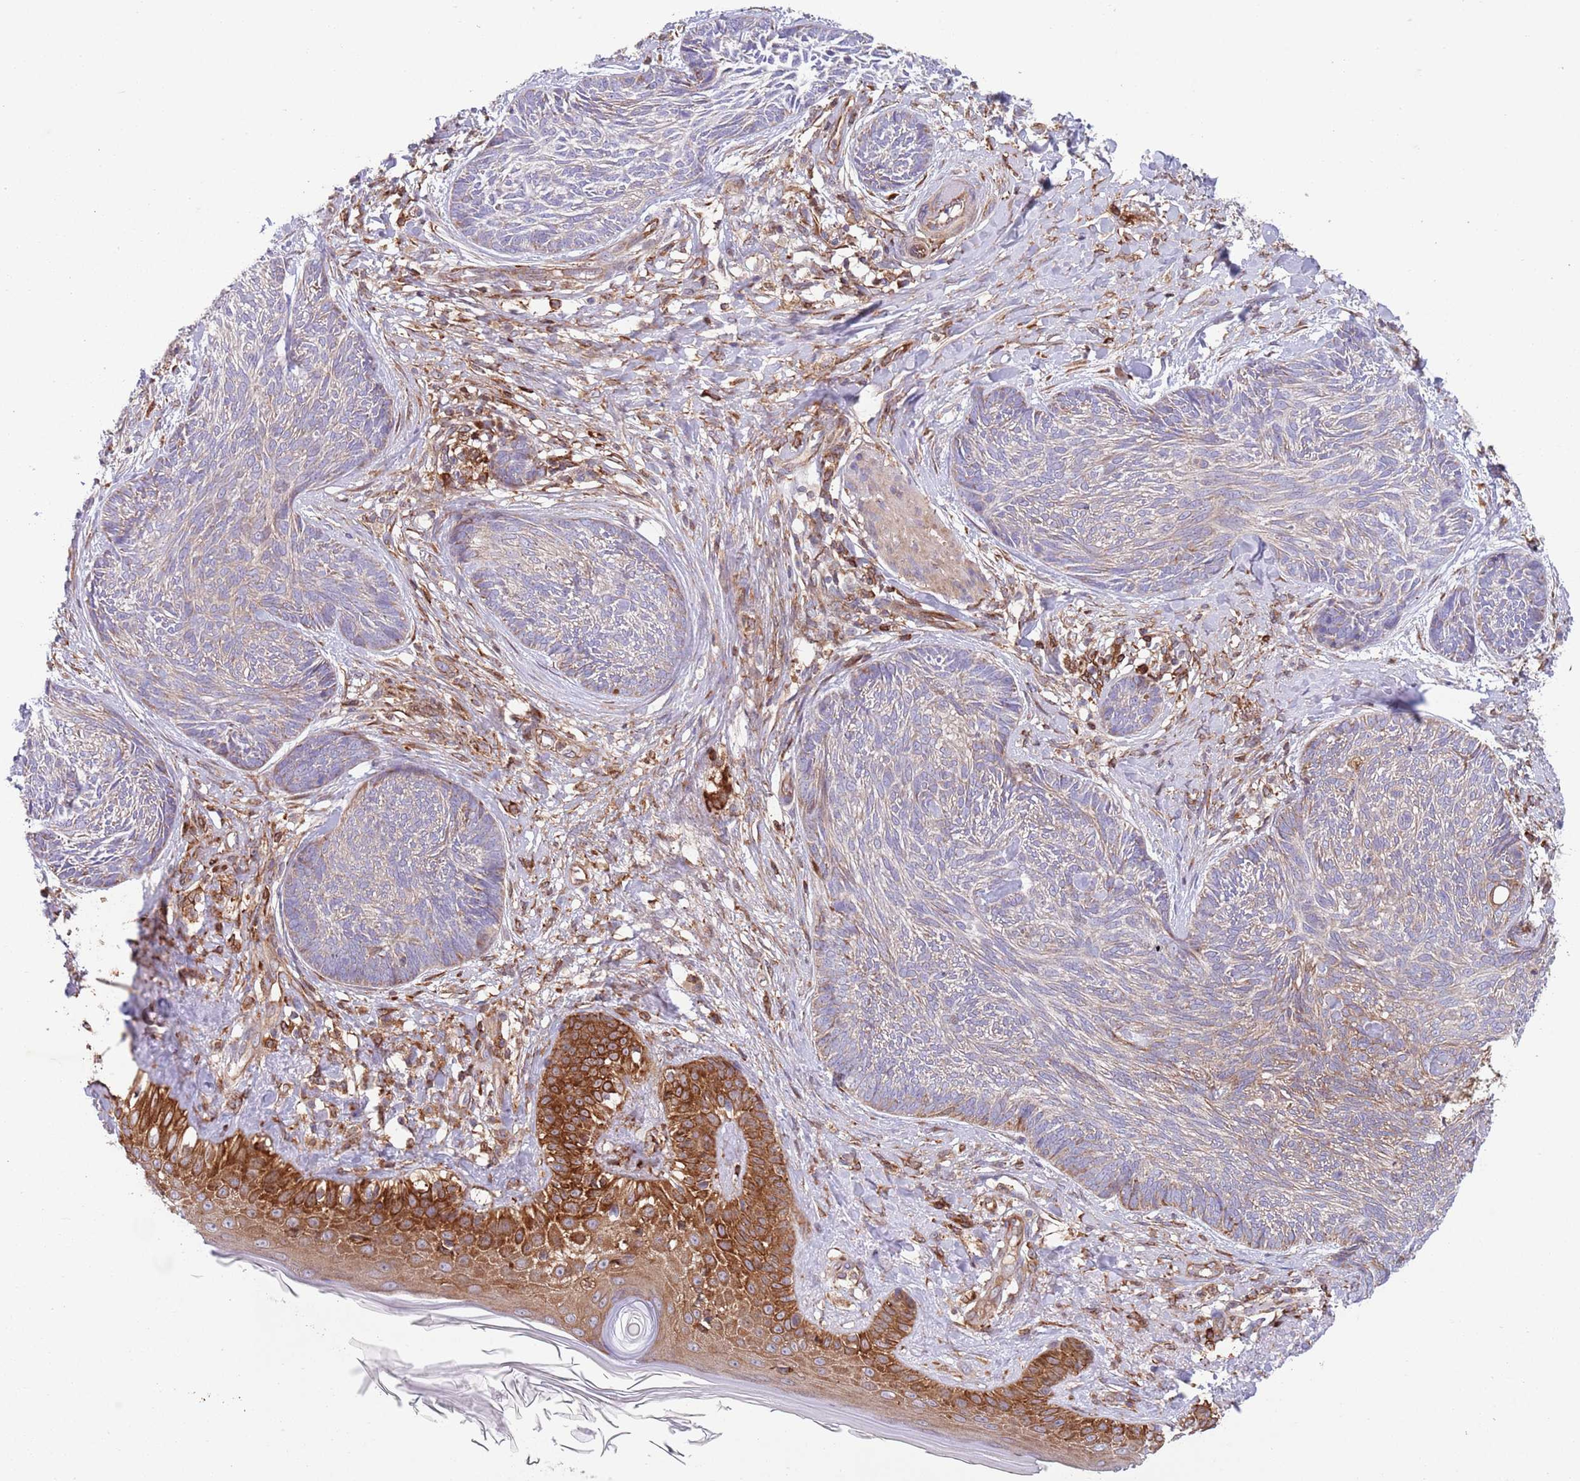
{"staining": {"intensity": "moderate", "quantity": "<25%", "location": "cytoplasmic/membranous"}, "tissue": "skin cancer", "cell_type": "Tumor cells", "image_type": "cancer", "snomed": [{"axis": "morphology", "description": "Basal cell carcinoma"}, {"axis": "topography", "description": "Skin"}], "caption": "Skin cancer stained with DAB immunohistochemistry displays low levels of moderate cytoplasmic/membranous expression in approximately <25% of tumor cells.", "gene": "ZMYM5", "patient": {"sex": "male", "age": 73}}